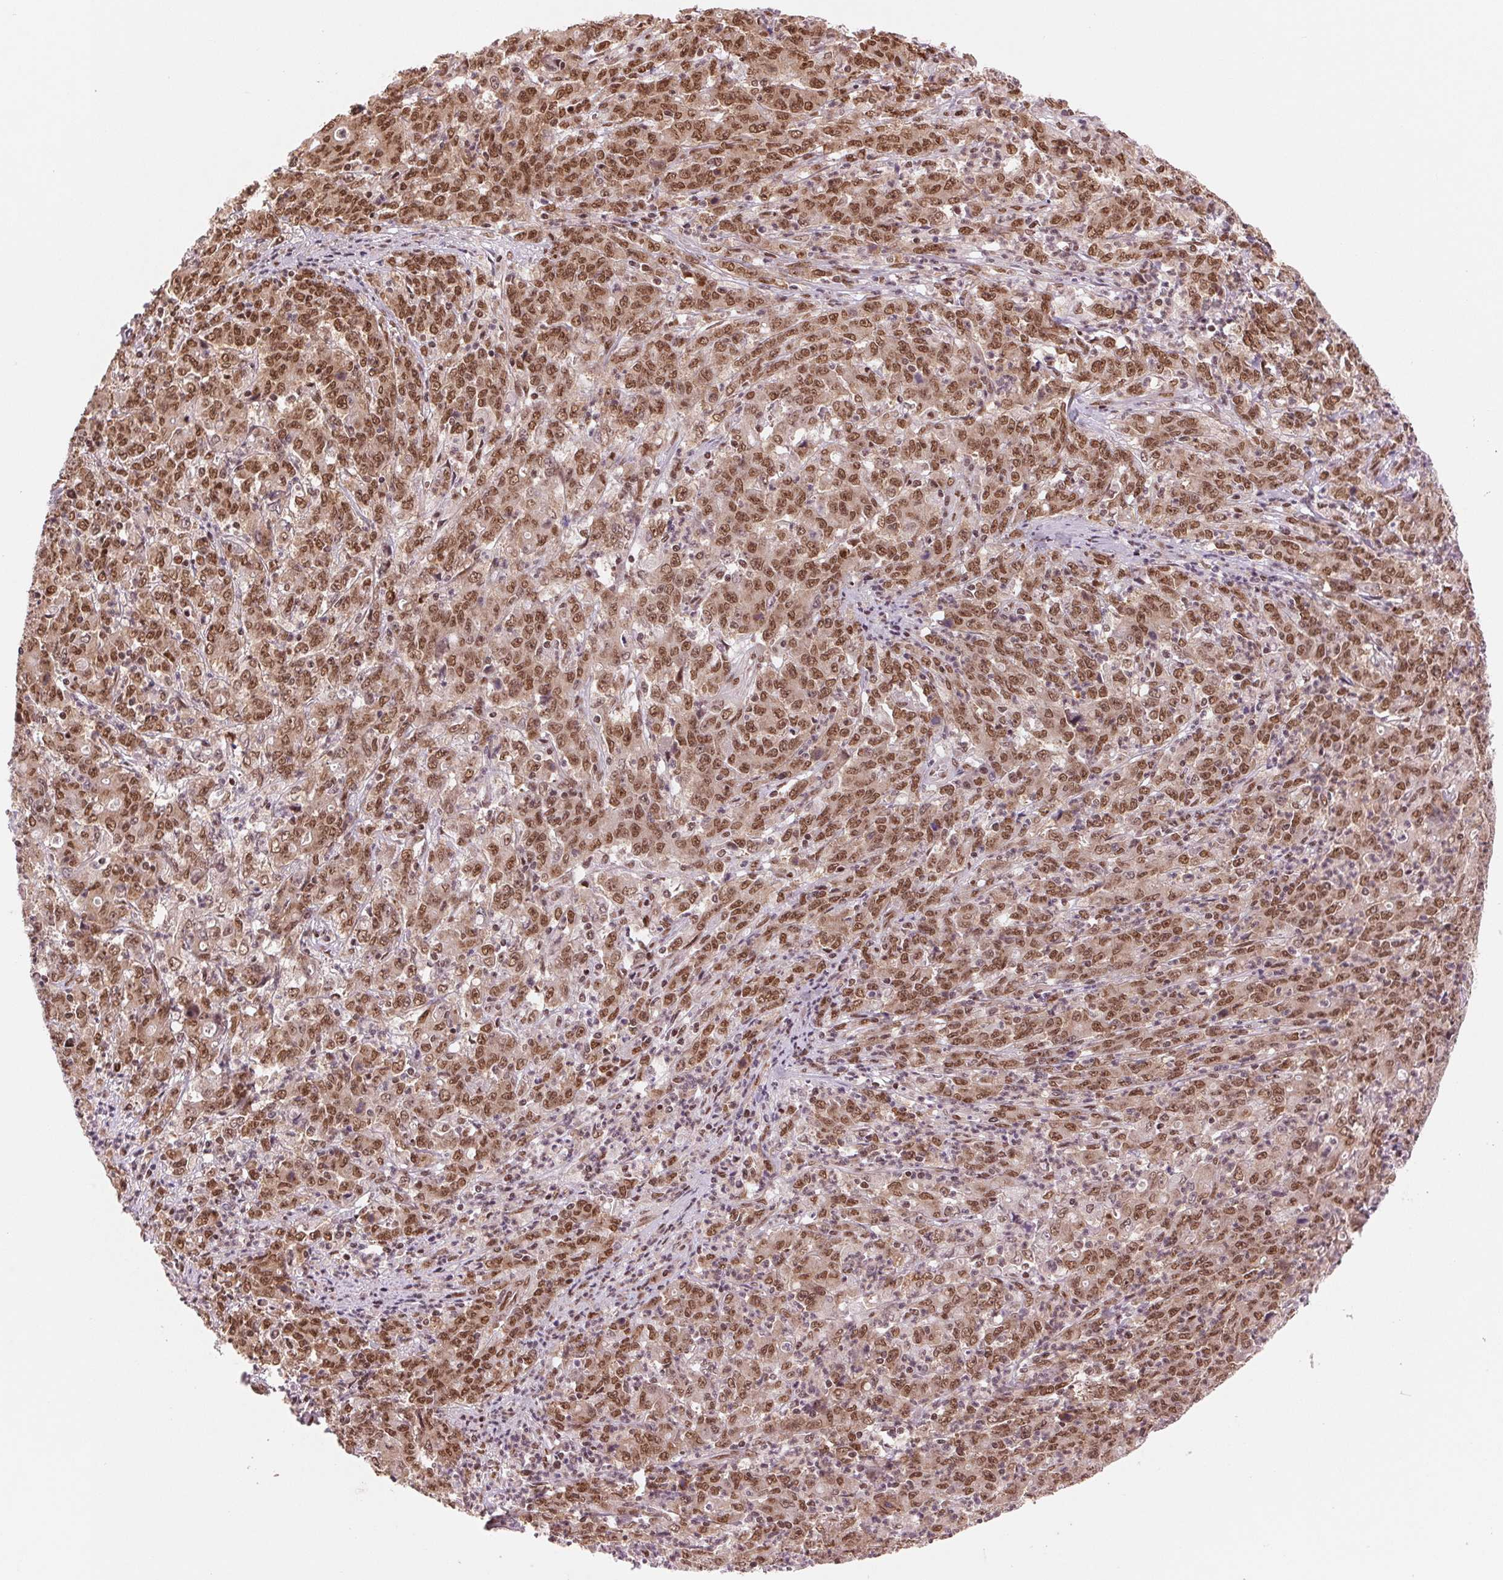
{"staining": {"intensity": "moderate", "quantity": ">75%", "location": "nuclear"}, "tissue": "stomach cancer", "cell_type": "Tumor cells", "image_type": "cancer", "snomed": [{"axis": "morphology", "description": "Adenocarcinoma, NOS"}, {"axis": "topography", "description": "Stomach, lower"}], "caption": "Immunohistochemistry (IHC) staining of stomach cancer (adenocarcinoma), which exhibits medium levels of moderate nuclear expression in about >75% of tumor cells indicating moderate nuclear protein positivity. The staining was performed using DAB (brown) for protein detection and nuclei were counterstained in hematoxylin (blue).", "gene": "TTLL9", "patient": {"sex": "female", "age": 71}}